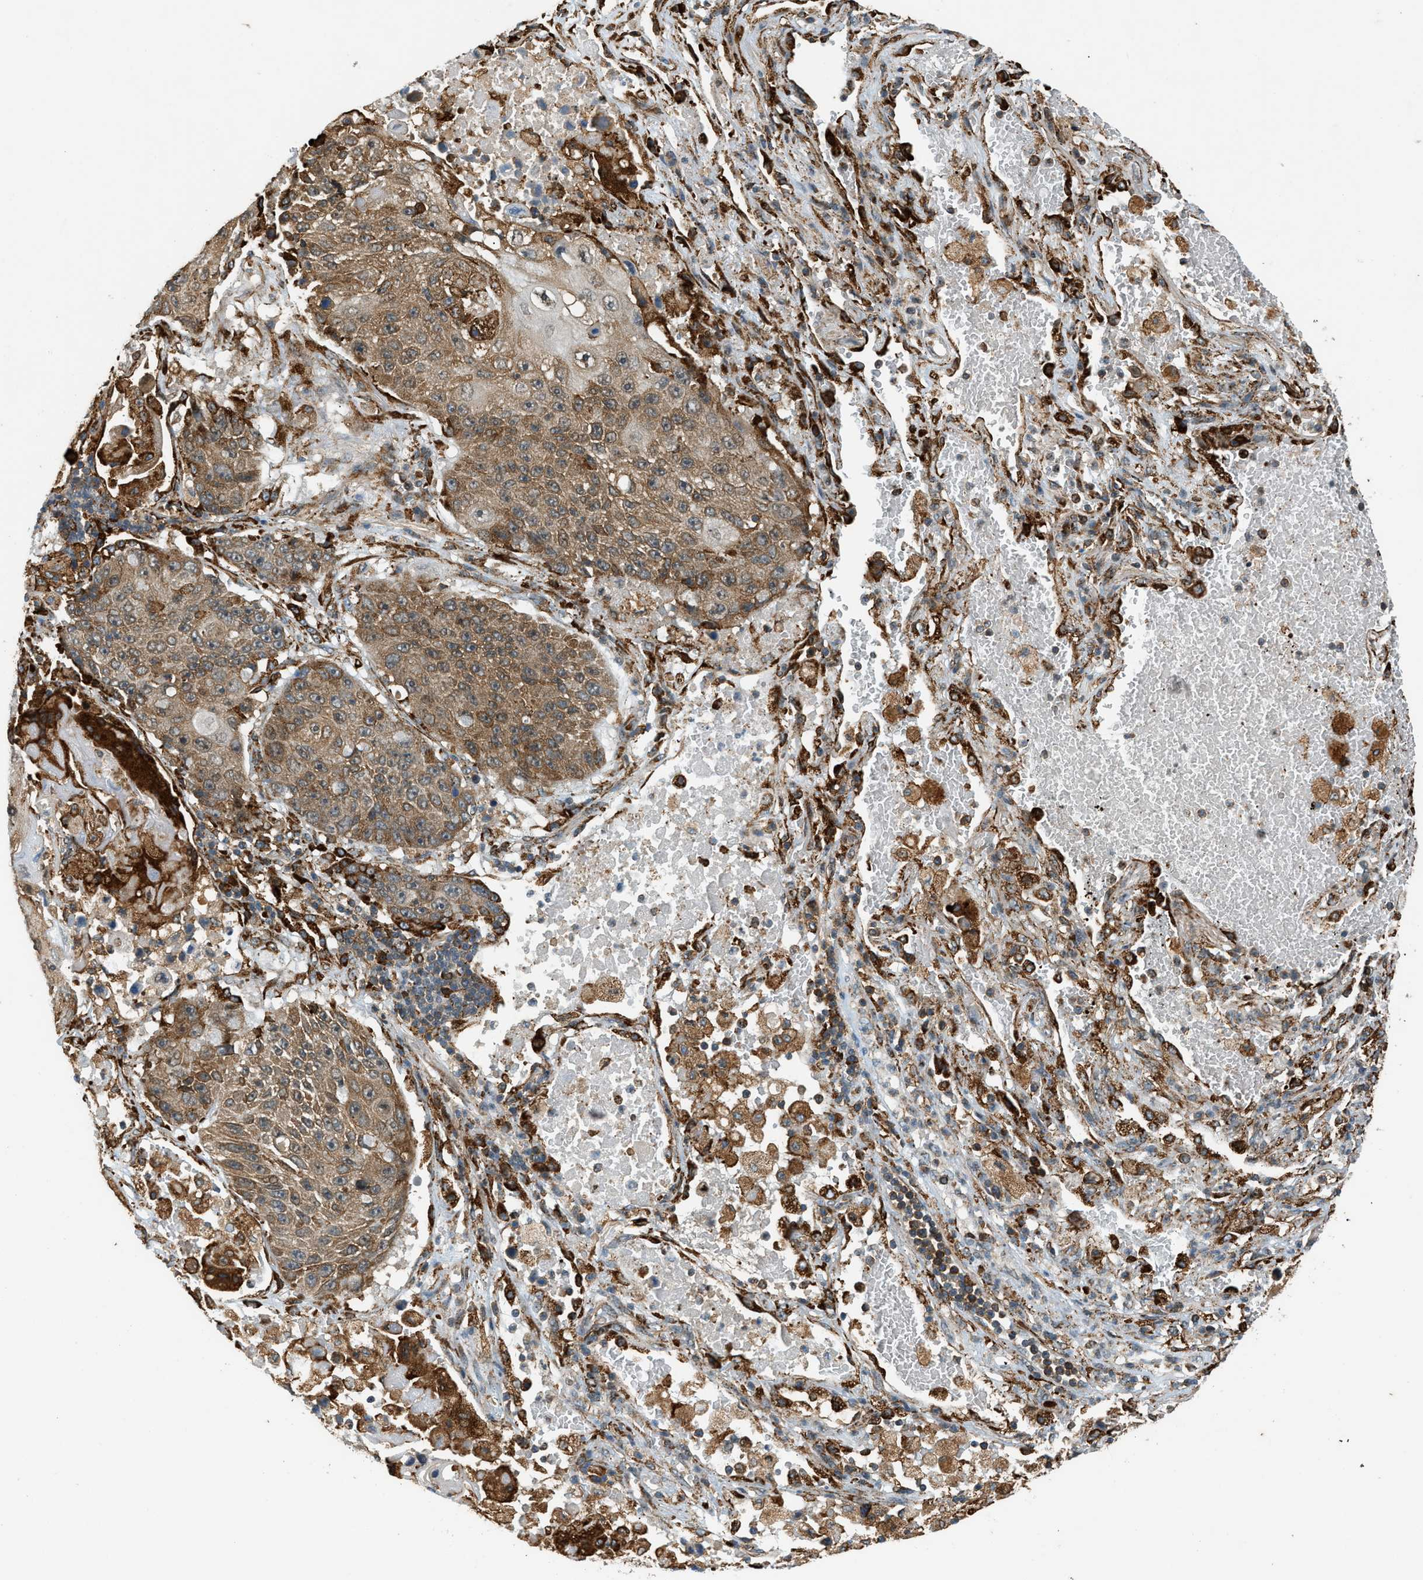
{"staining": {"intensity": "moderate", "quantity": ">75%", "location": "cytoplasmic/membranous"}, "tissue": "lung cancer", "cell_type": "Tumor cells", "image_type": "cancer", "snomed": [{"axis": "morphology", "description": "Squamous cell carcinoma, NOS"}, {"axis": "topography", "description": "Lung"}], "caption": "Approximately >75% of tumor cells in human lung squamous cell carcinoma reveal moderate cytoplasmic/membranous protein expression as visualized by brown immunohistochemical staining.", "gene": "SEMA4D", "patient": {"sex": "male", "age": 61}}